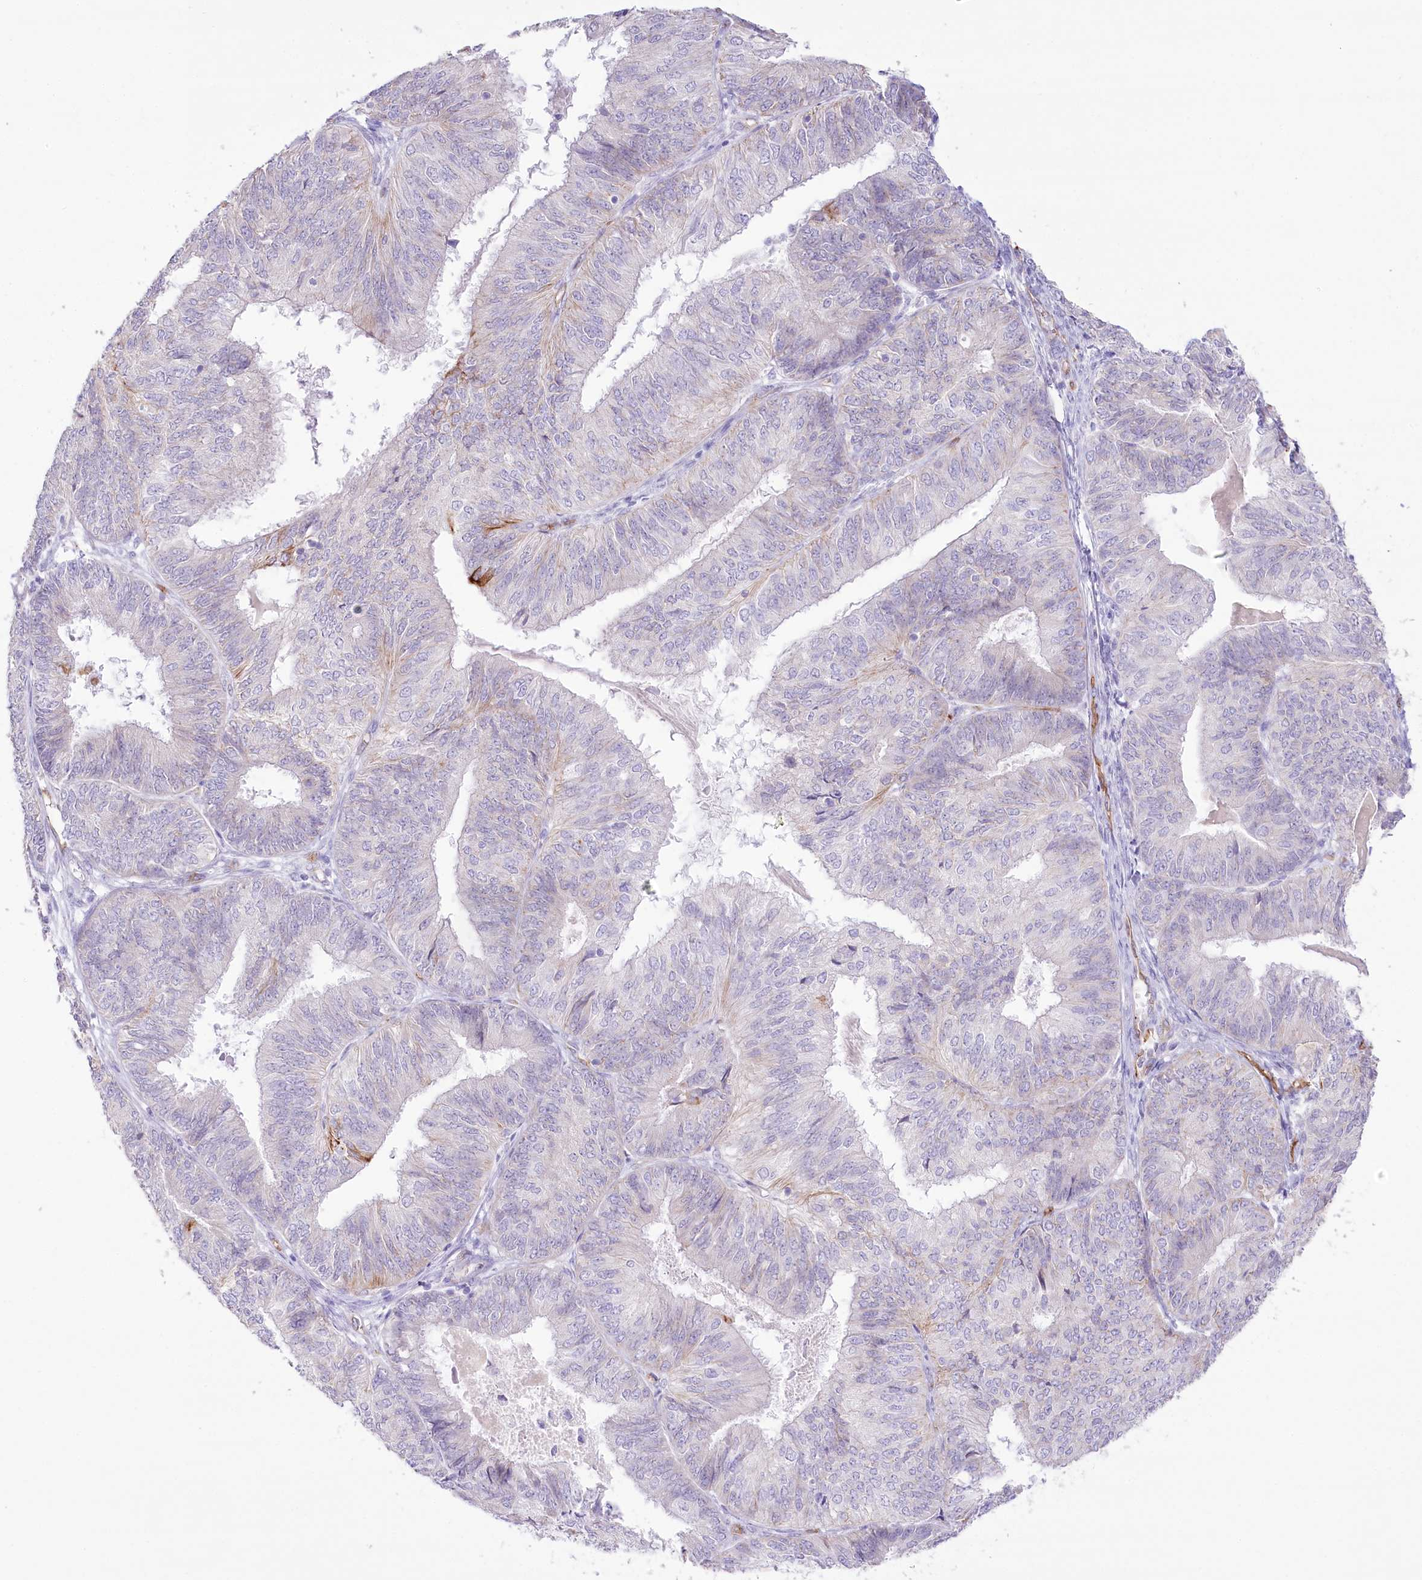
{"staining": {"intensity": "negative", "quantity": "none", "location": "none"}, "tissue": "endometrial cancer", "cell_type": "Tumor cells", "image_type": "cancer", "snomed": [{"axis": "morphology", "description": "Adenocarcinoma, NOS"}, {"axis": "topography", "description": "Endometrium"}], "caption": "High power microscopy micrograph of an immunohistochemistry (IHC) photomicrograph of endometrial cancer (adenocarcinoma), revealing no significant staining in tumor cells.", "gene": "SLC39A10", "patient": {"sex": "female", "age": 58}}